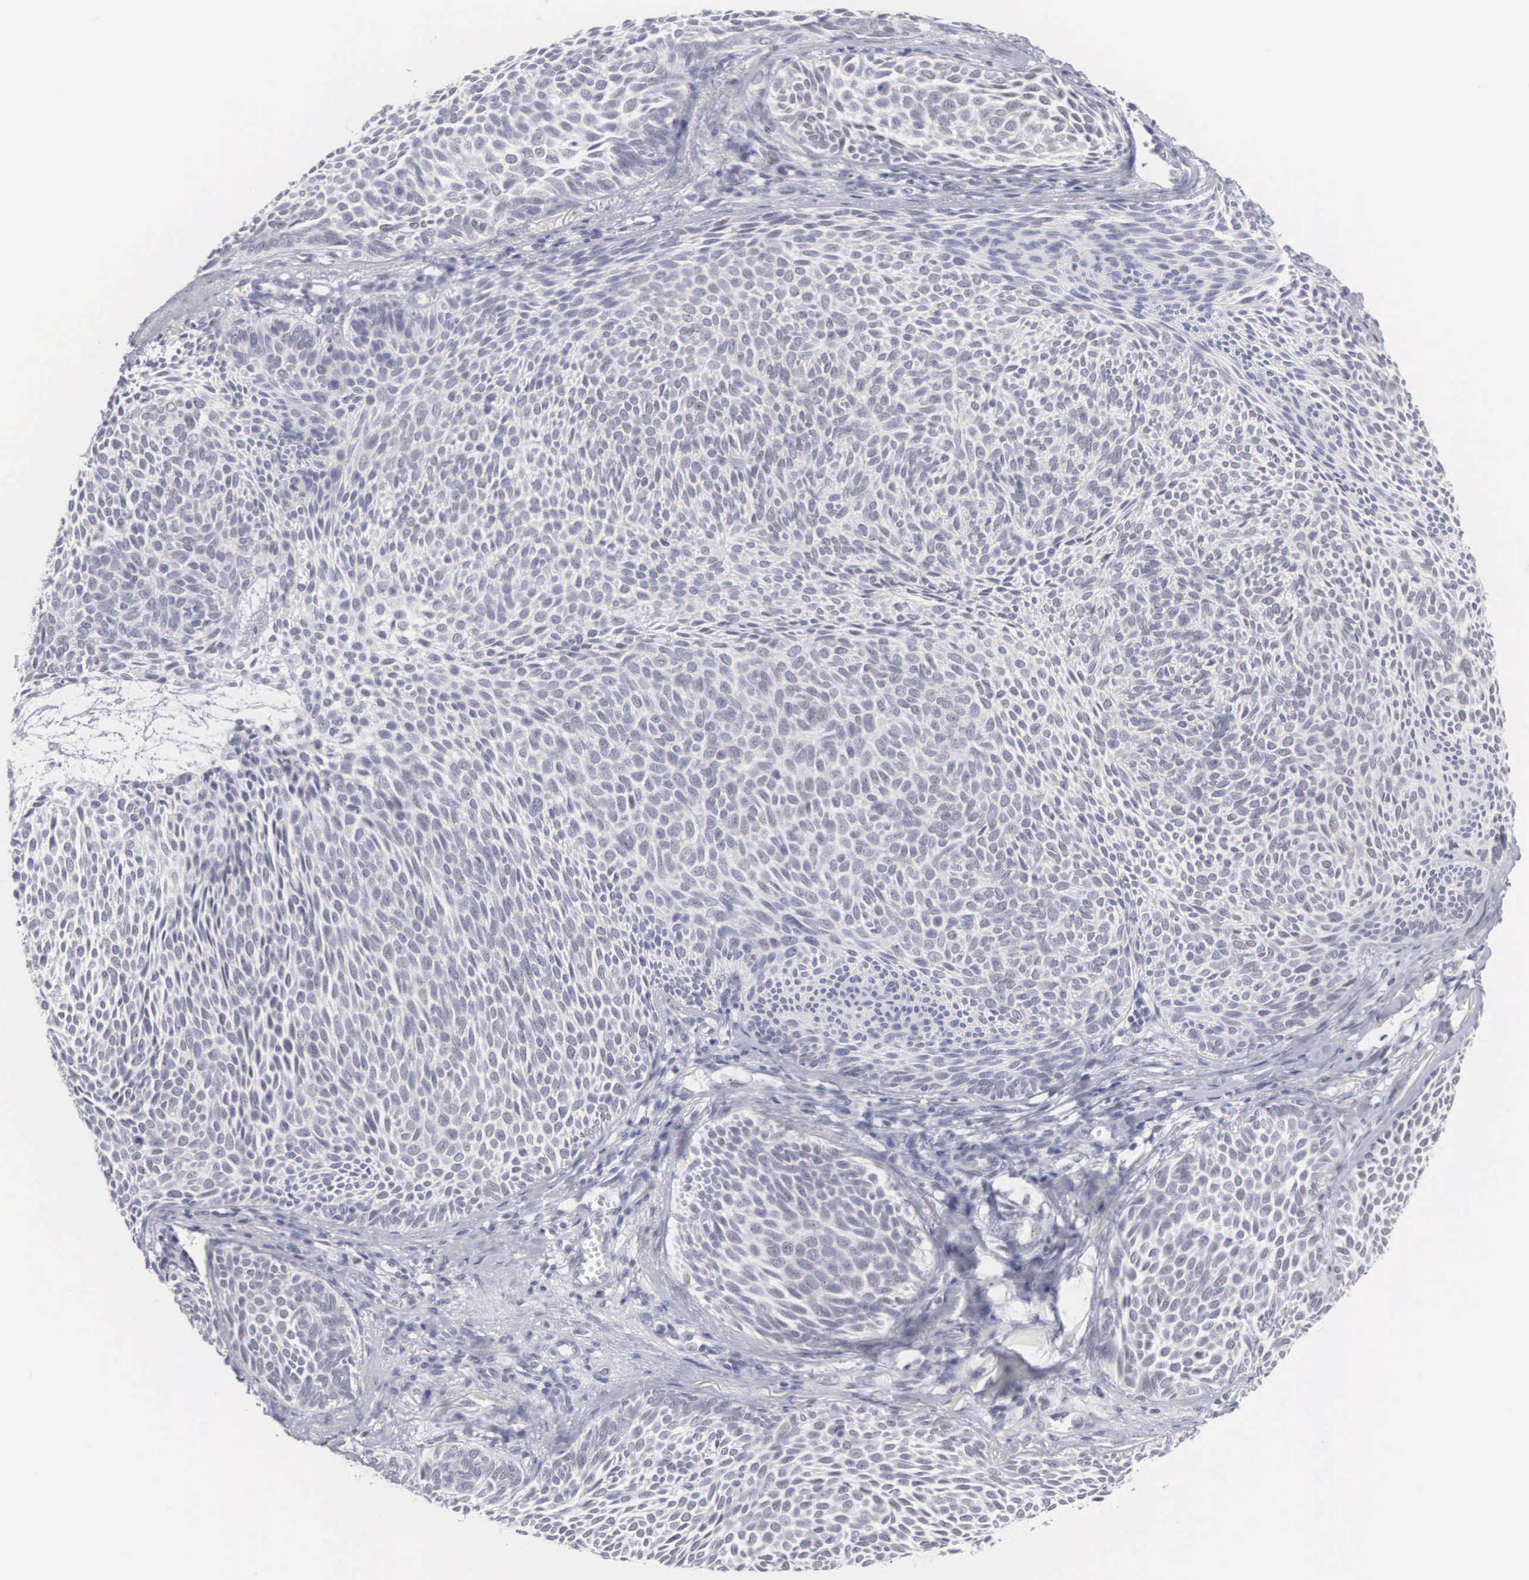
{"staining": {"intensity": "negative", "quantity": "none", "location": "none"}, "tissue": "skin cancer", "cell_type": "Tumor cells", "image_type": "cancer", "snomed": [{"axis": "morphology", "description": "Basal cell carcinoma"}, {"axis": "topography", "description": "Skin"}], "caption": "Immunohistochemical staining of skin basal cell carcinoma demonstrates no significant expression in tumor cells. Nuclei are stained in blue.", "gene": "MNAT1", "patient": {"sex": "male", "age": 84}}